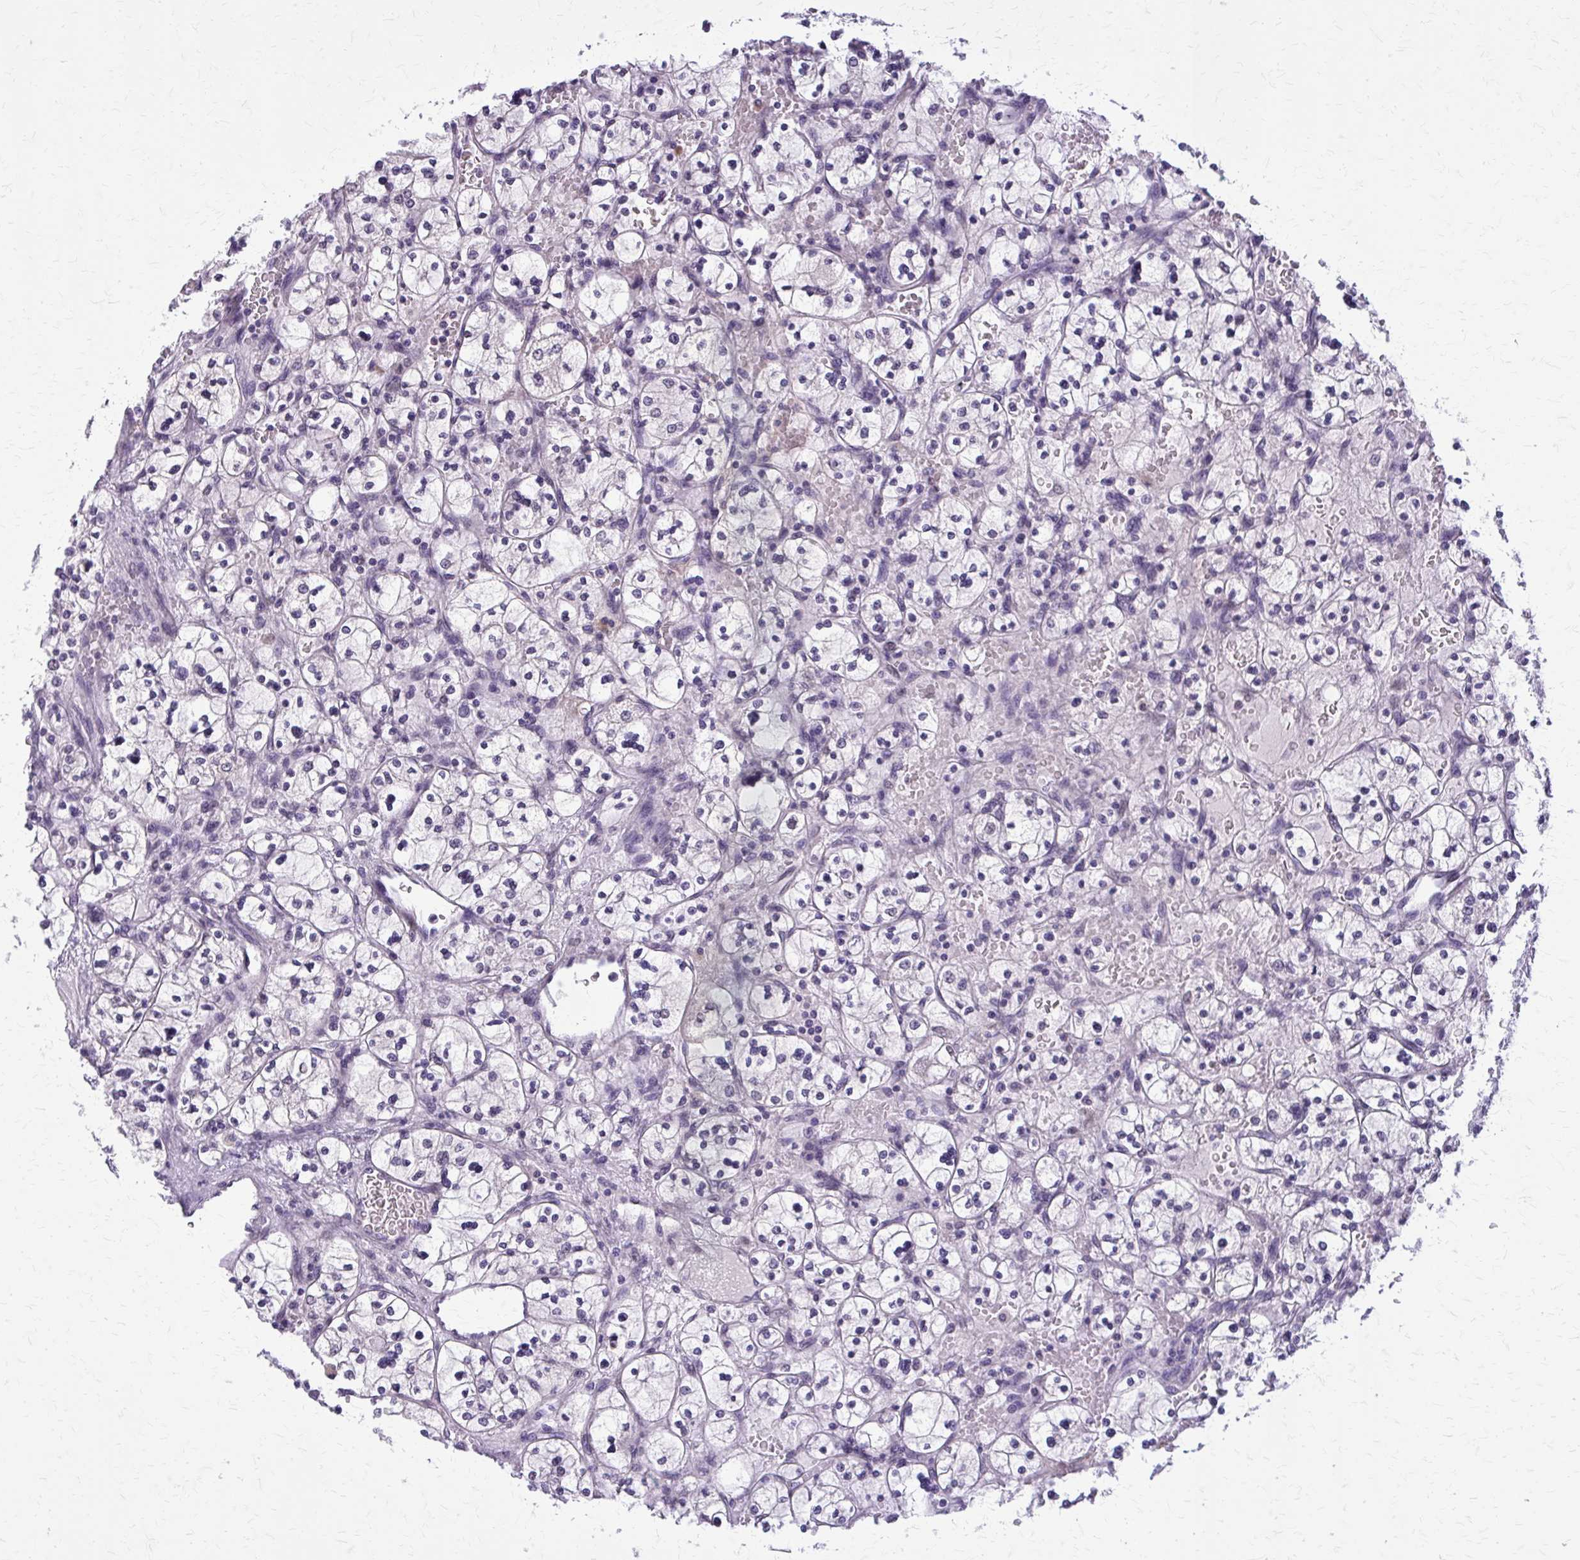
{"staining": {"intensity": "negative", "quantity": "none", "location": "none"}, "tissue": "renal cancer", "cell_type": "Tumor cells", "image_type": "cancer", "snomed": [{"axis": "morphology", "description": "Adenocarcinoma, NOS"}, {"axis": "topography", "description": "Kidney"}], "caption": "The immunohistochemistry (IHC) image has no significant expression in tumor cells of renal adenocarcinoma tissue.", "gene": "TTF1", "patient": {"sex": "female", "age": 83}}